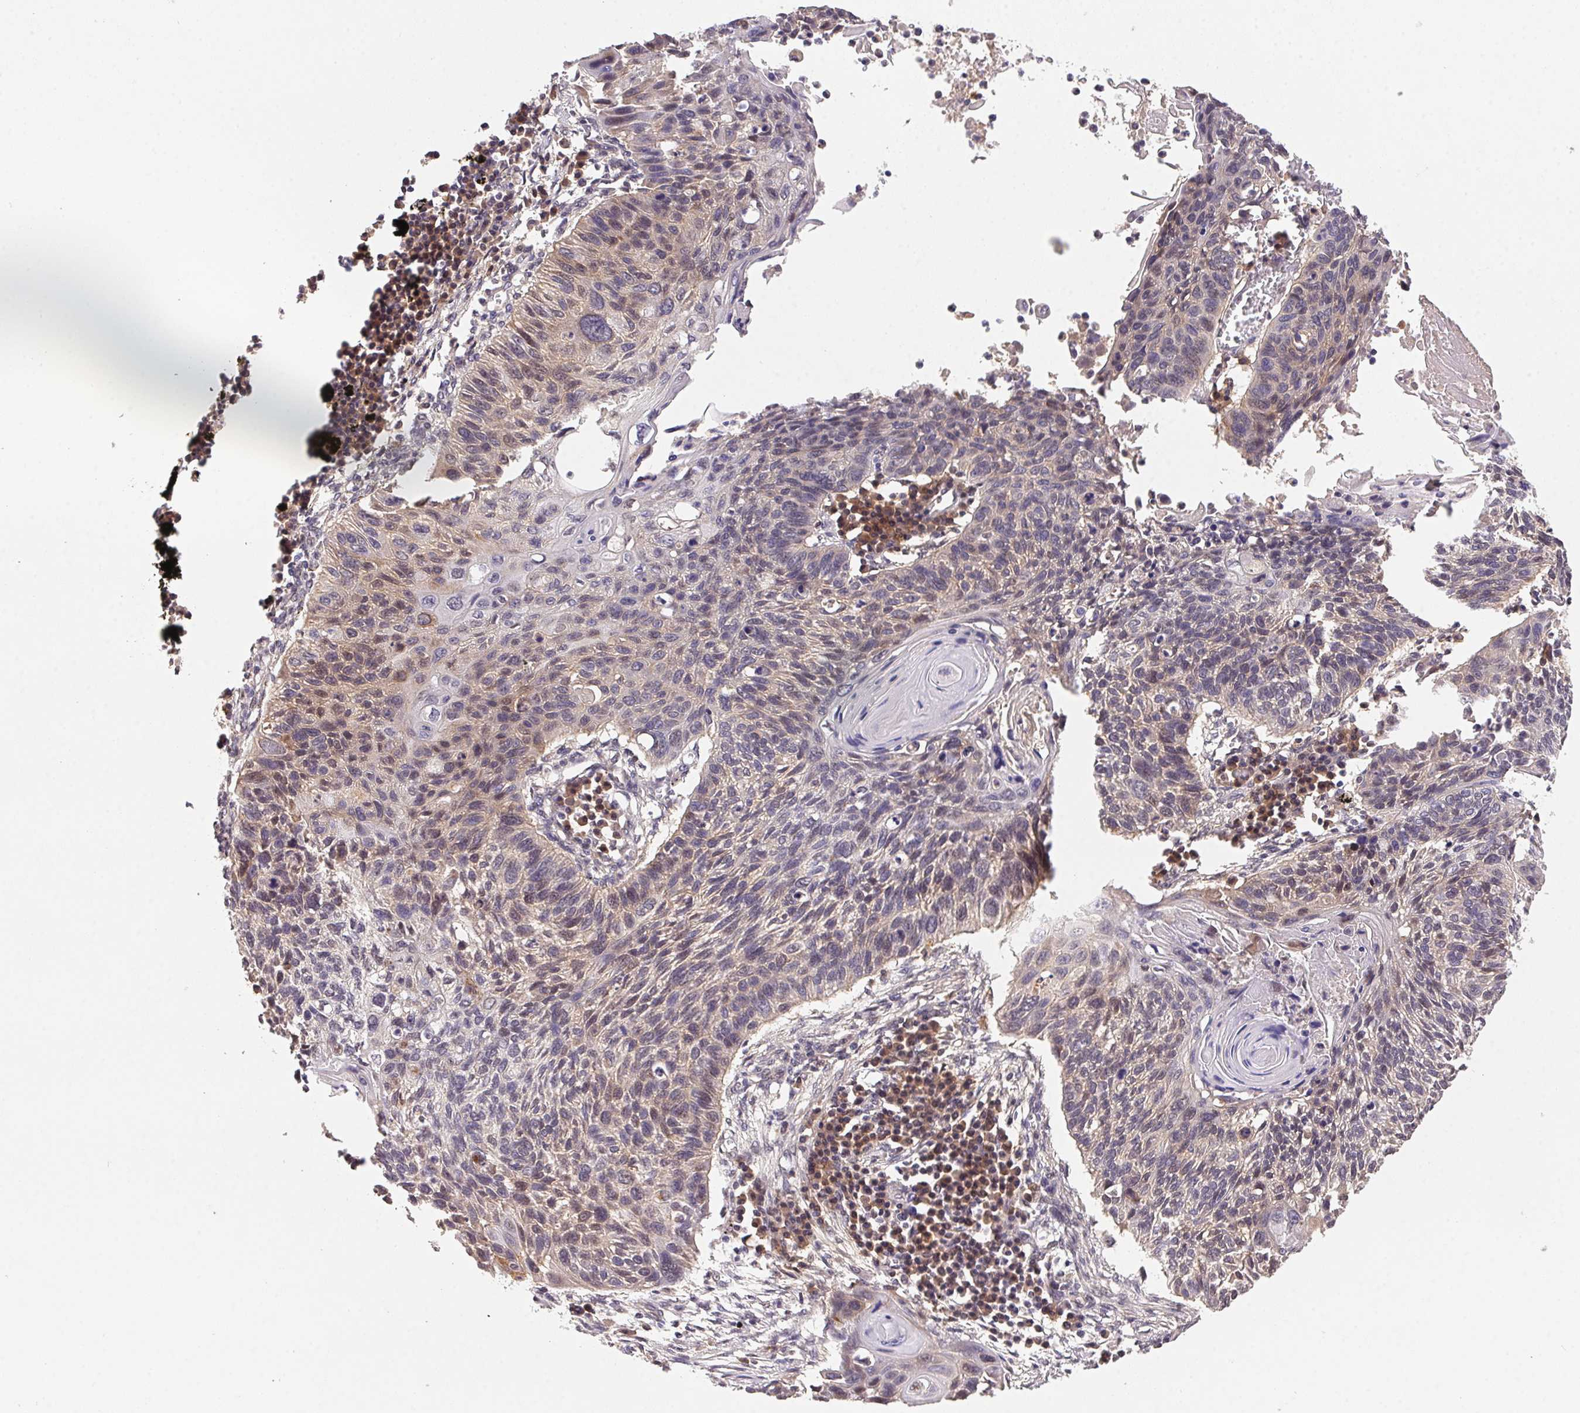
{"staining": {"intensity": "weak", "quantity": "<25%", "location": "cytoplasmic/membranous,nuclear"}, "tissue": "lung cancer", "cell_type": "Tumor cells", "image_type": "cancer", "snomed": [{"axis": "morphology", "description": "Squamous cell carcinoma, NOS"}, {"axis": "topography", "description": "Lung"}], "caption": "Lung cancer (squamous cell carcinoma) was stained to show a protein in brown. There is no significant positivity in tumor cells.", "gene": "SLC52A2", "patient": {"sex": "male", "age": 78}}